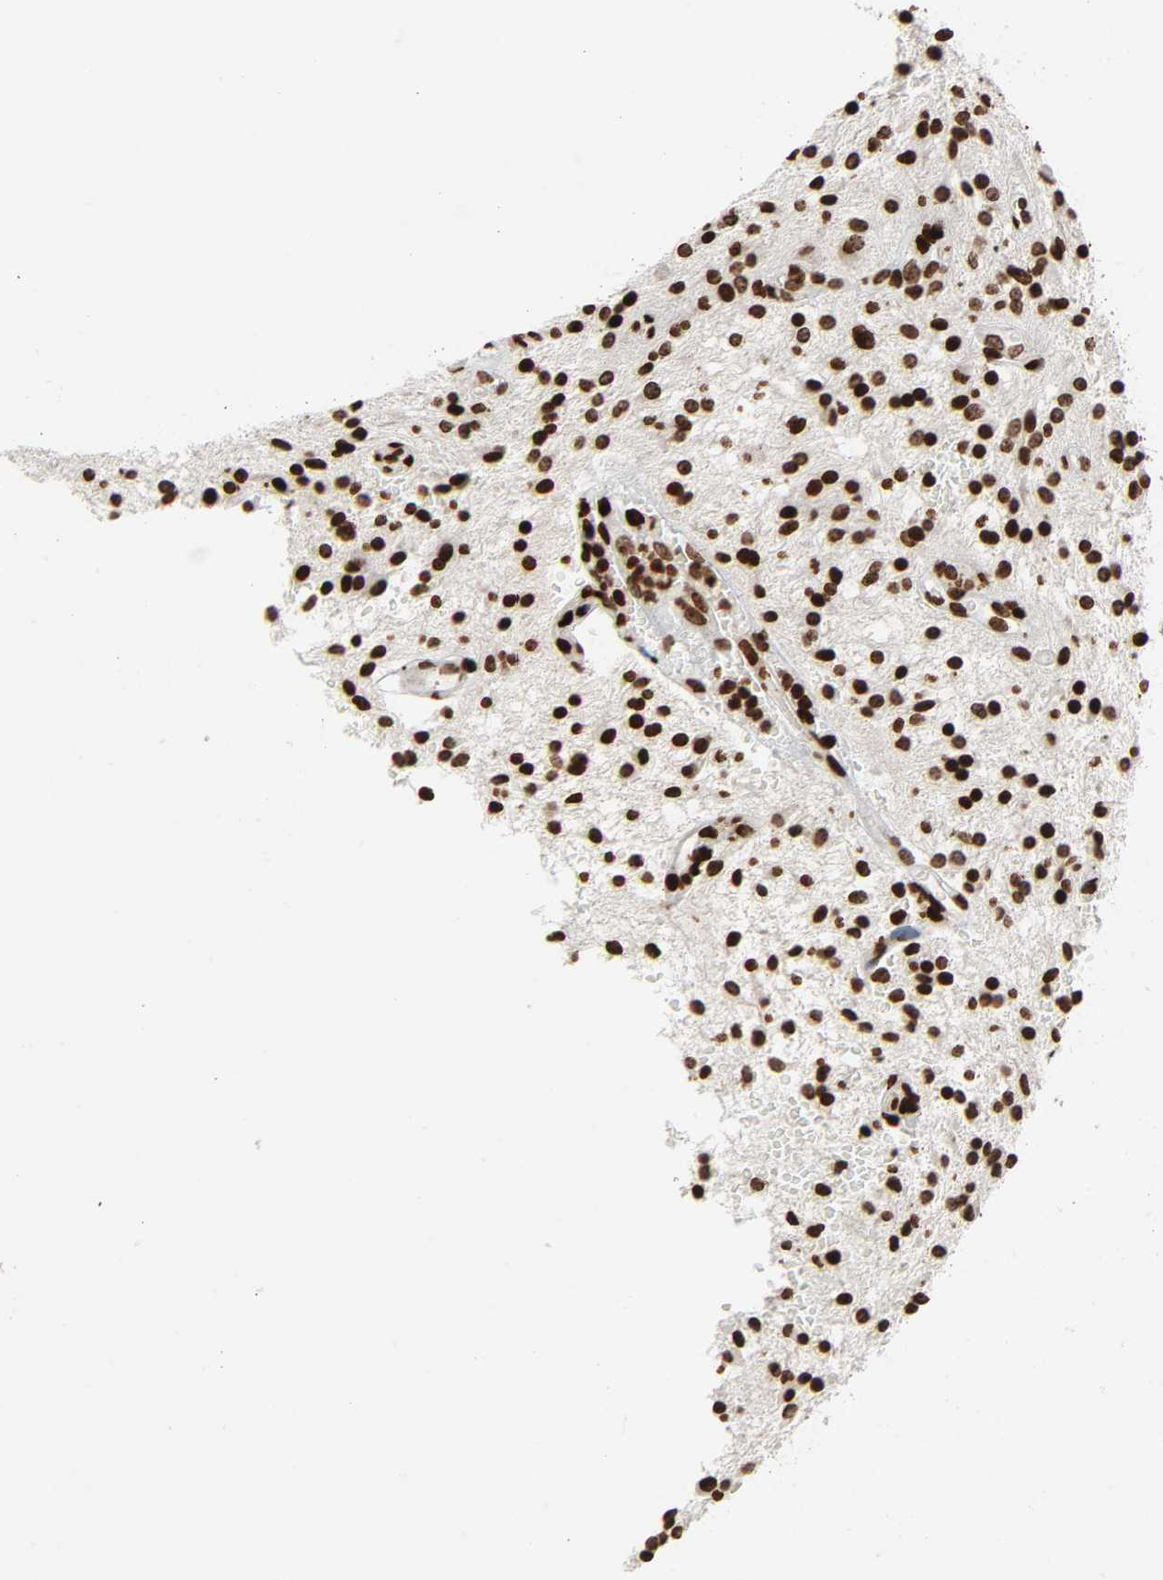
{"staining": {"intensity": "strong", "quantity": ">75%", "location": "nuclear"}, "tissue": "glioma", "cell_type": "Tumor cells", "image_type": "cancer", "snomed": [{"axis": "morphology", "description": "Glioma, malignant, NOS"}, {"axis": "topography", "description": "Cerebellum"}], "caption": "IHC image of glioma (malignant) stained for a protein (brown), which displays high levels of strong nuclear expression in approximately >75% of tumor cells.", "gene": "RXRA", "patient": {"sex": "female", "age": 10}}